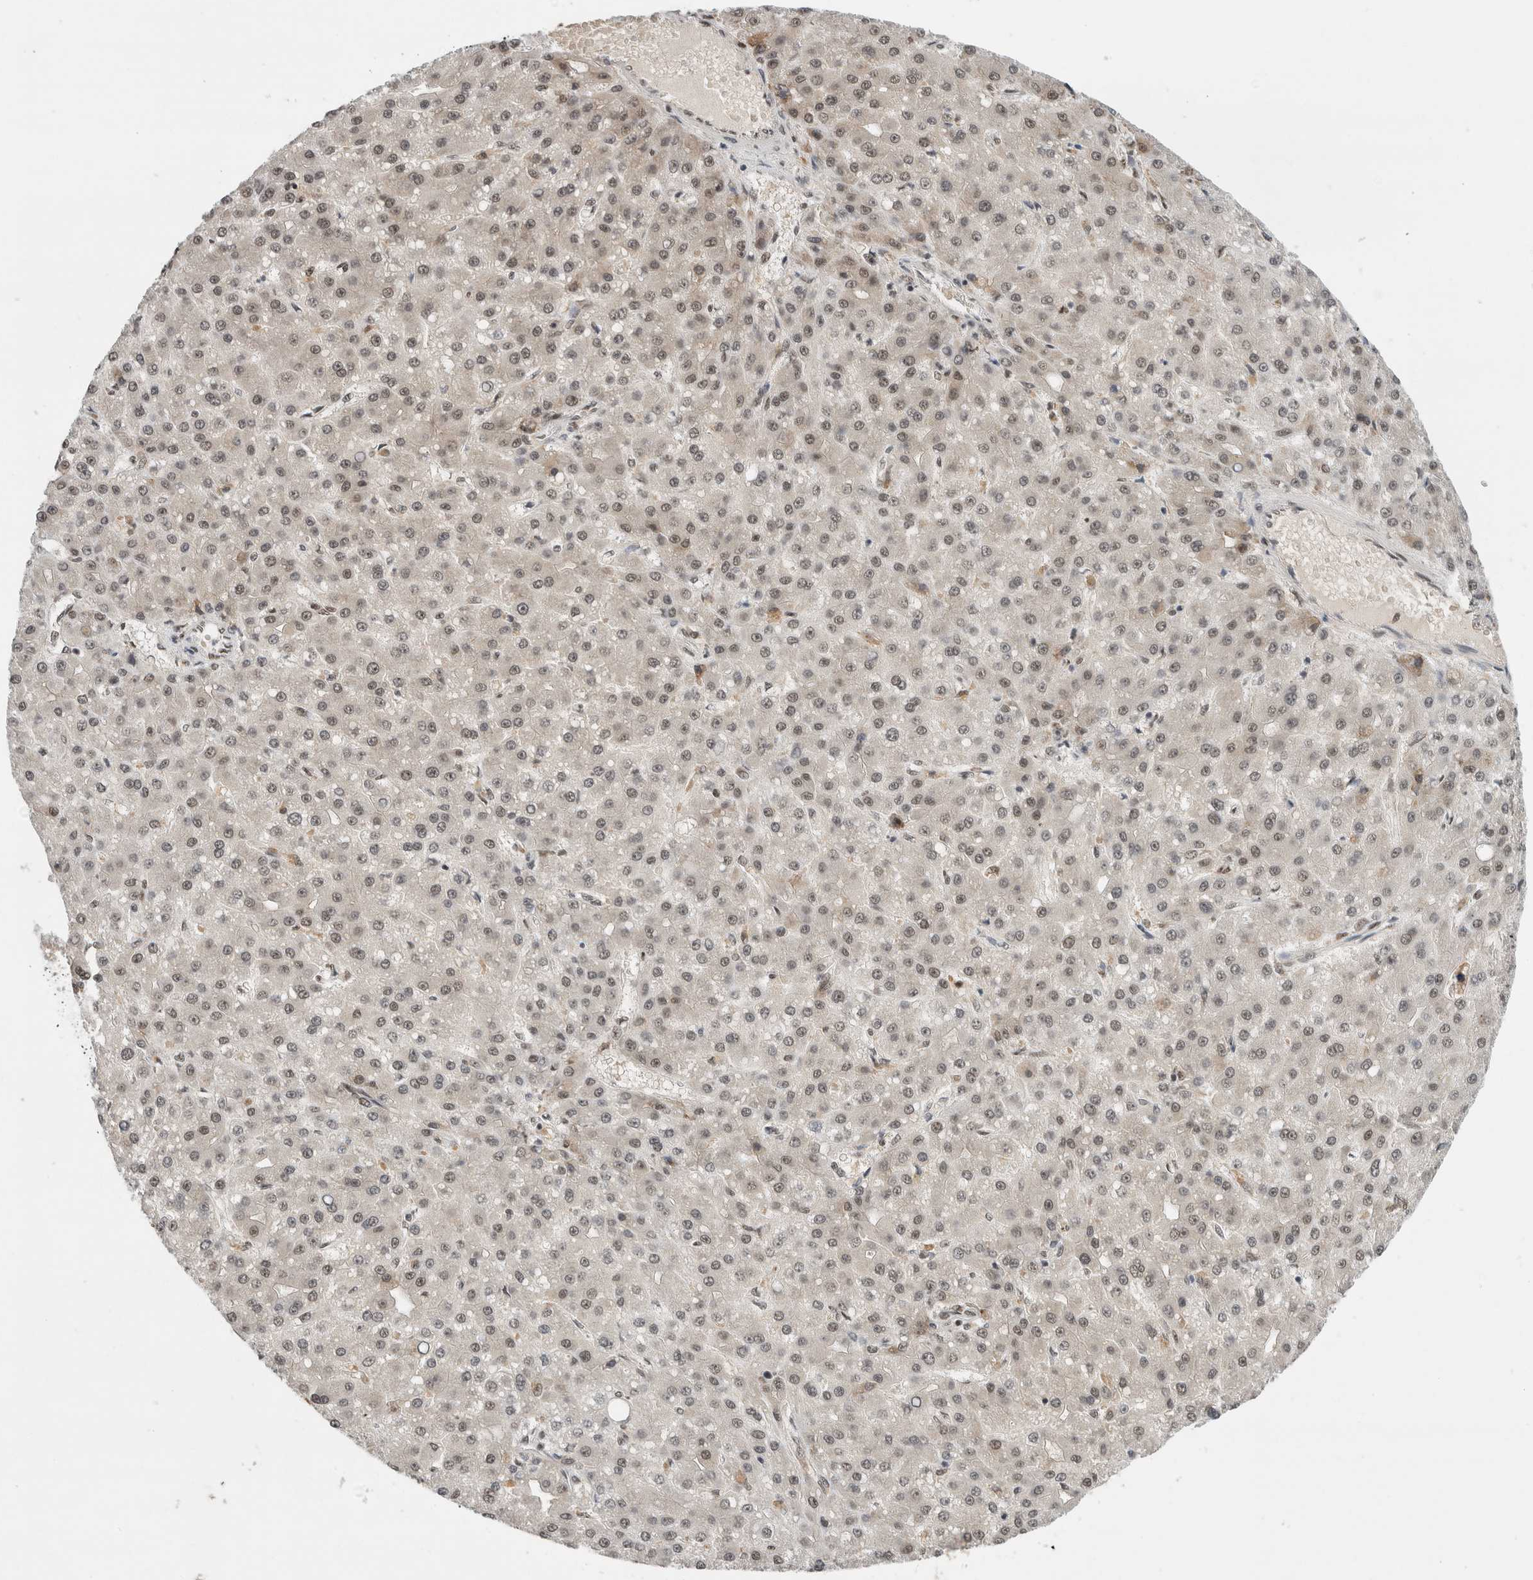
{"staining": {"intensity": "weak", "quantity": "25%-75%", "location": "nuclear"}, "tissue": "liver cancer", "cell_type": "Tumor cells", "image_type": "cancer", "snomed": [{"axis": "morphology", "description": "Carcinoma, Hepatocellular, NOS"}, {"axis": "topography", "description": "Liver"}], "caption": "Liver cancer was stained to show a protein in brown. There is low levels of weak nuclear staining in approximately 25%-75% of tumor cells.", "gene": "NCAPG2", "patient": {"sex": "male", "age": 67}}